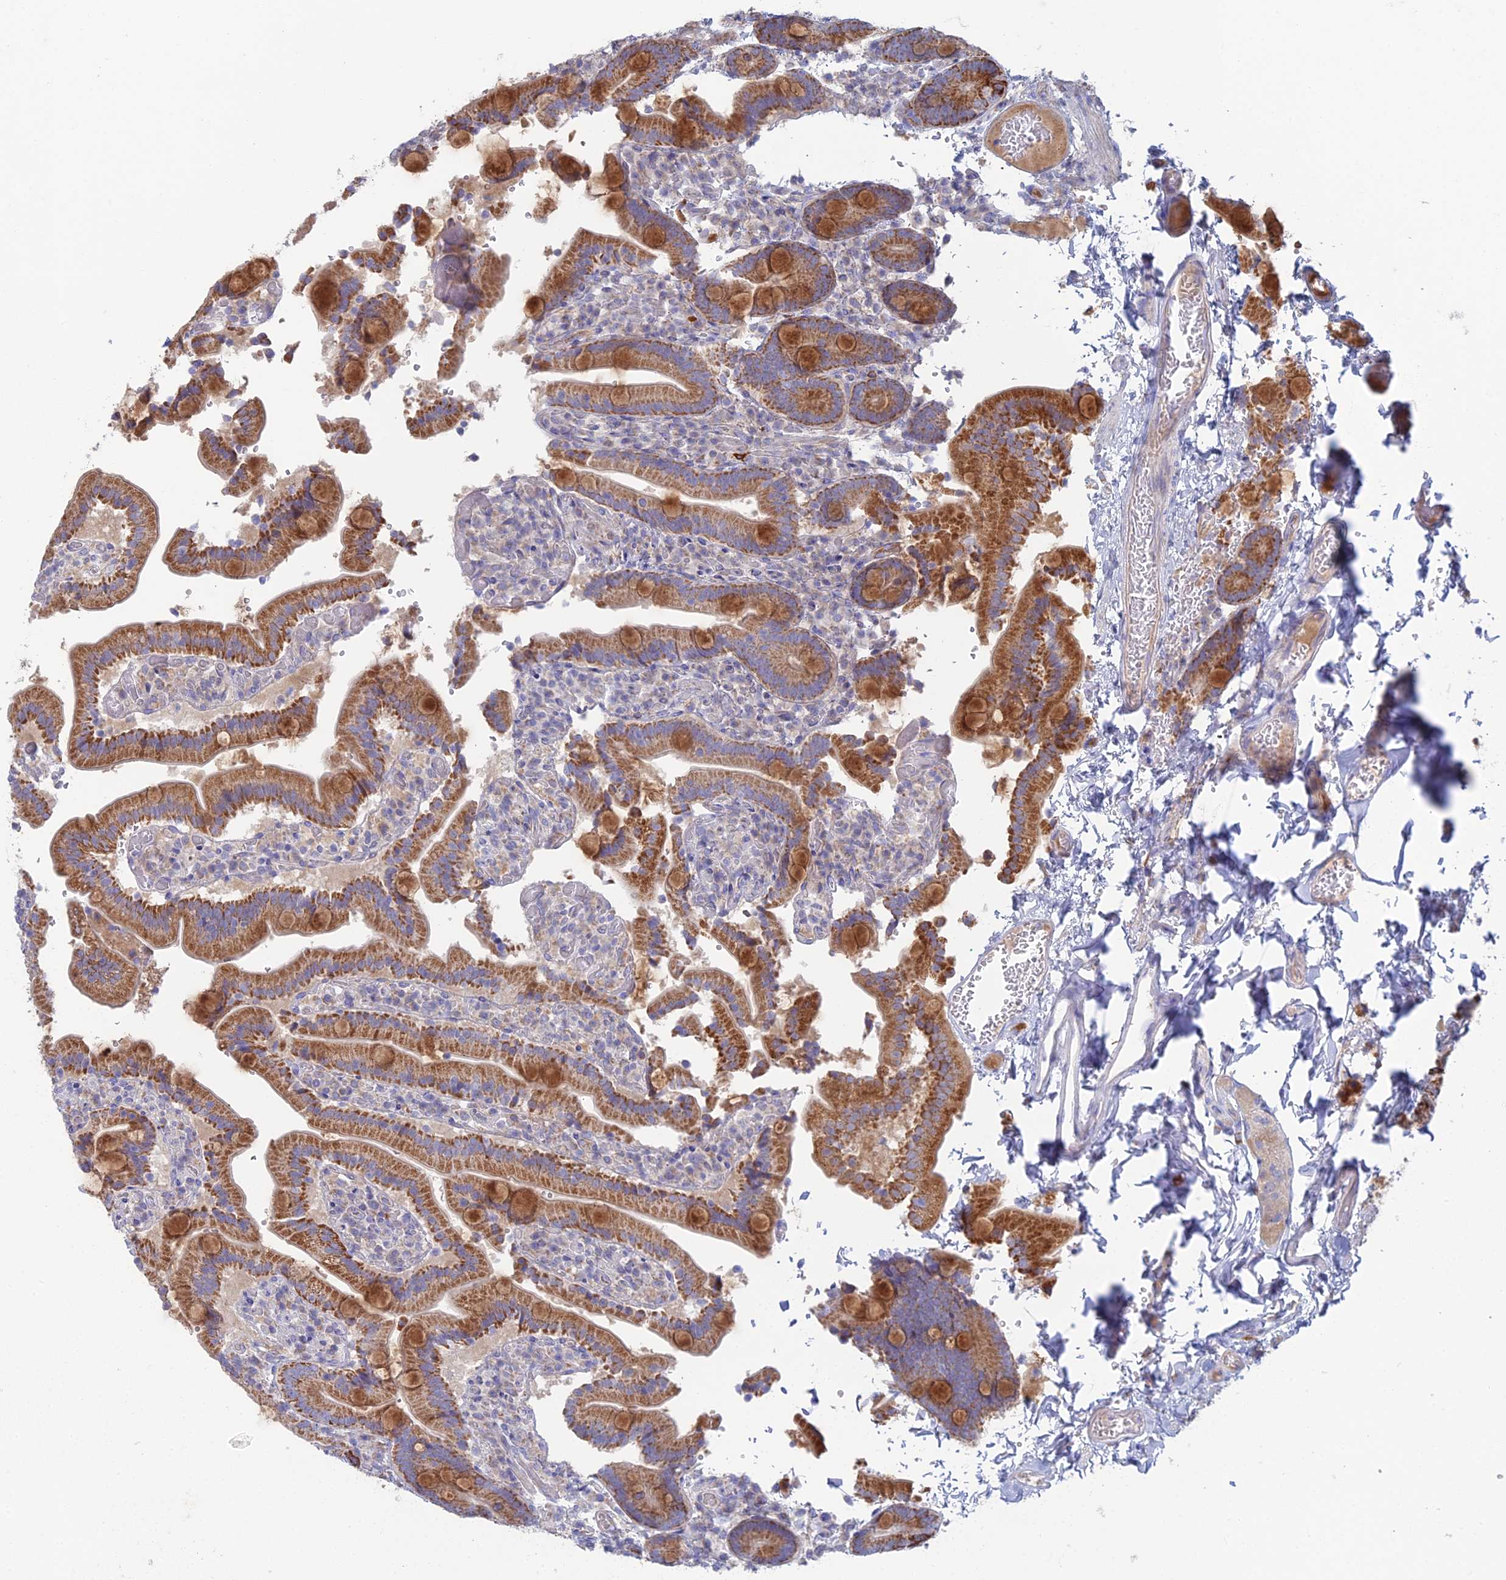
{"staining": {"intensity": "strong", "quantity": ">75%", "location": "cytoplasmic/membranous"}, "tissue": "duodenum", "cell_type": "Glandular cells", "image_type": "normal", "snomed": [{"axis": "morphology", "description": "Normal tissue, NOS"}, {"axis": "topography", "description": "Duodenum"}], "caption": "Approximately >75% of glandular cells in unremarkable duodenum demonstrate strong cytoplasmic/membranous protein staining as visualized by brown immunohistochemical staining.", "gene": "ARL16", "patient": {"sex": "female", "age": 62}}